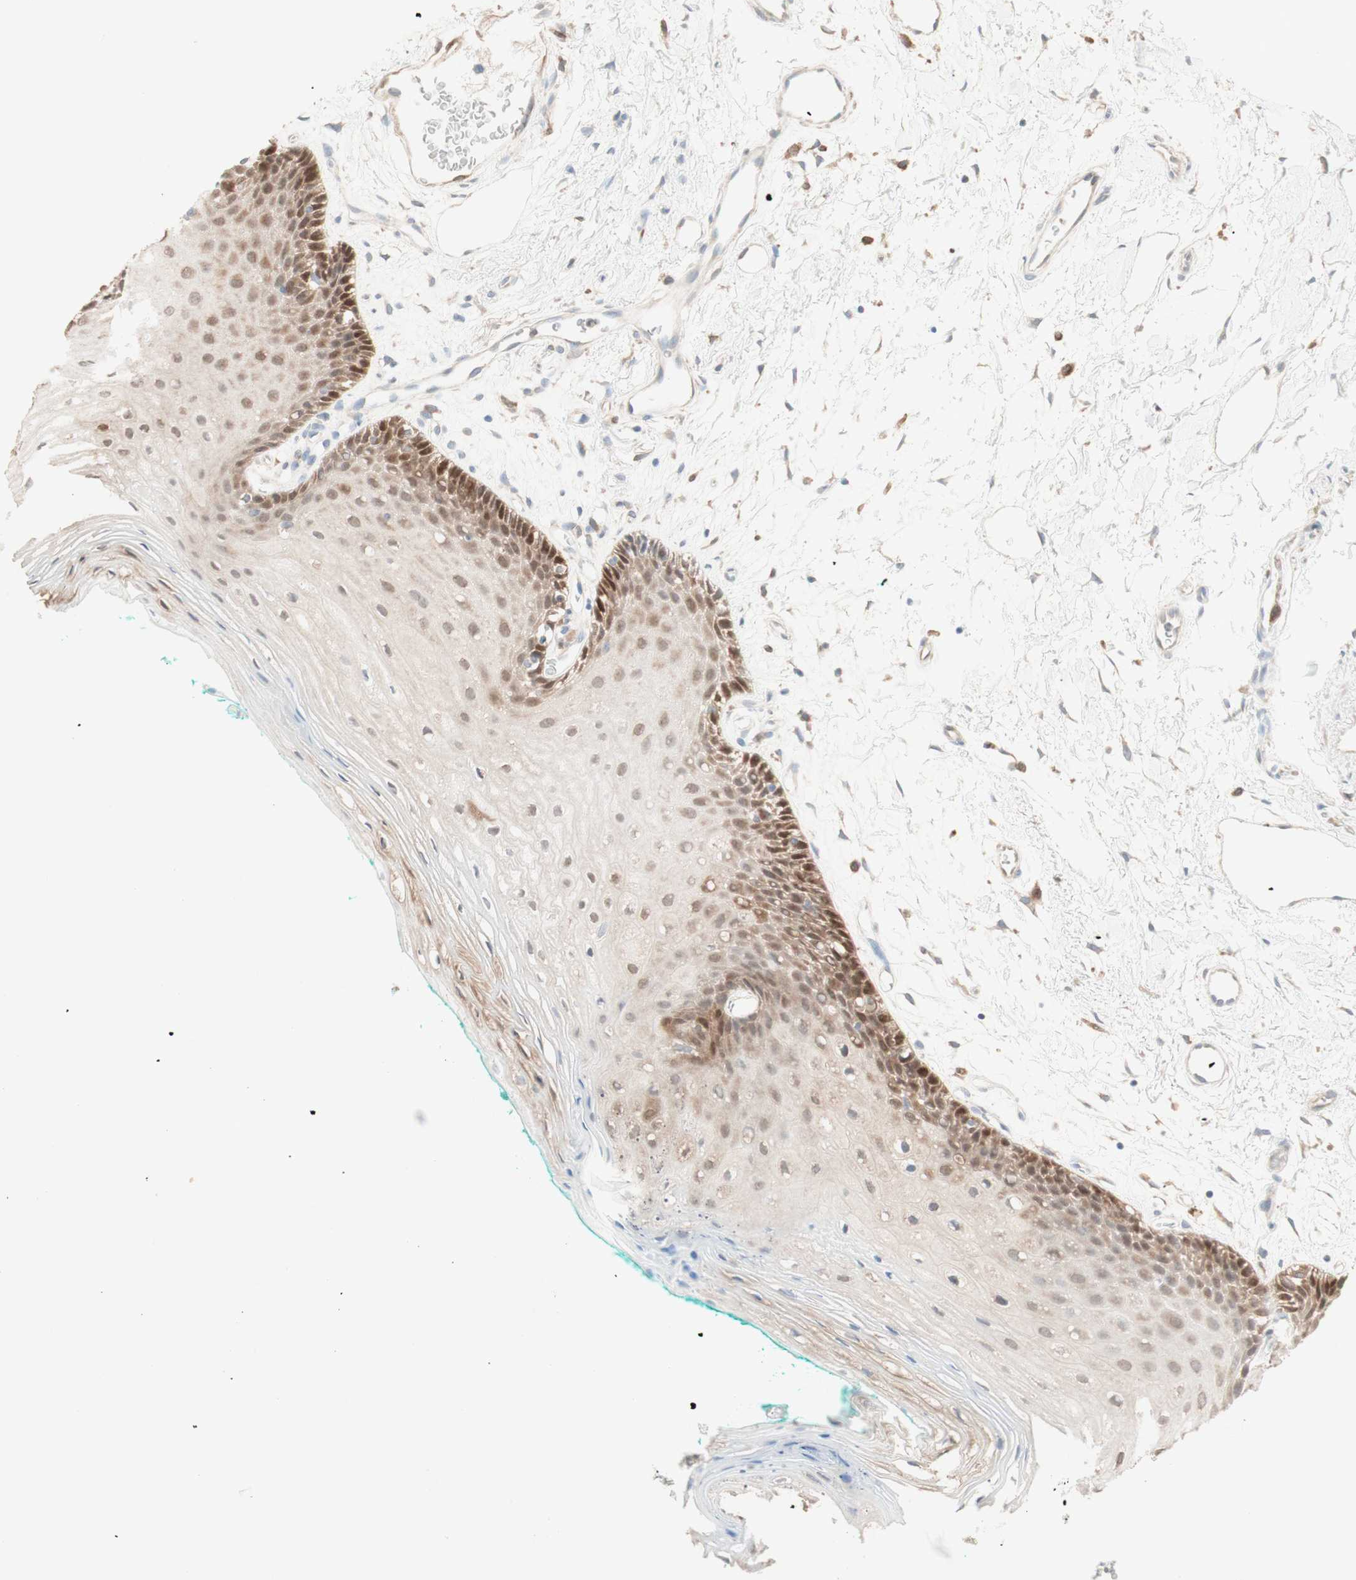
{"staining": {"intensity": "moderate", "quantity": "25%-75%", "location": "nuclear"}, "tissue": "oral mucosa", "cell_type": "Squamous epithelial cells", "image_type": "normal", "snomed": [{"axis": "morphology", "description": "Normal tissue, NOS"}, {"axis": "topography", "description": "Skeletal muscle"}, {"axis": "topography", "description": "Oral tissue"}, {"axis": "topography", "description": "Peripheral nerve tissue"}], "caption": "Immunohistochemistry photomicrograph of benign oral mucosa: human oral mucosa stained using immunohistochemistry shows medium levels of moderate protein expression localized specifically in the nuclear of squamous epithelial cells, appearing as a nuclear brown color.", "gene": "COMT", "patient": {"sex": "female", "age": 84}}